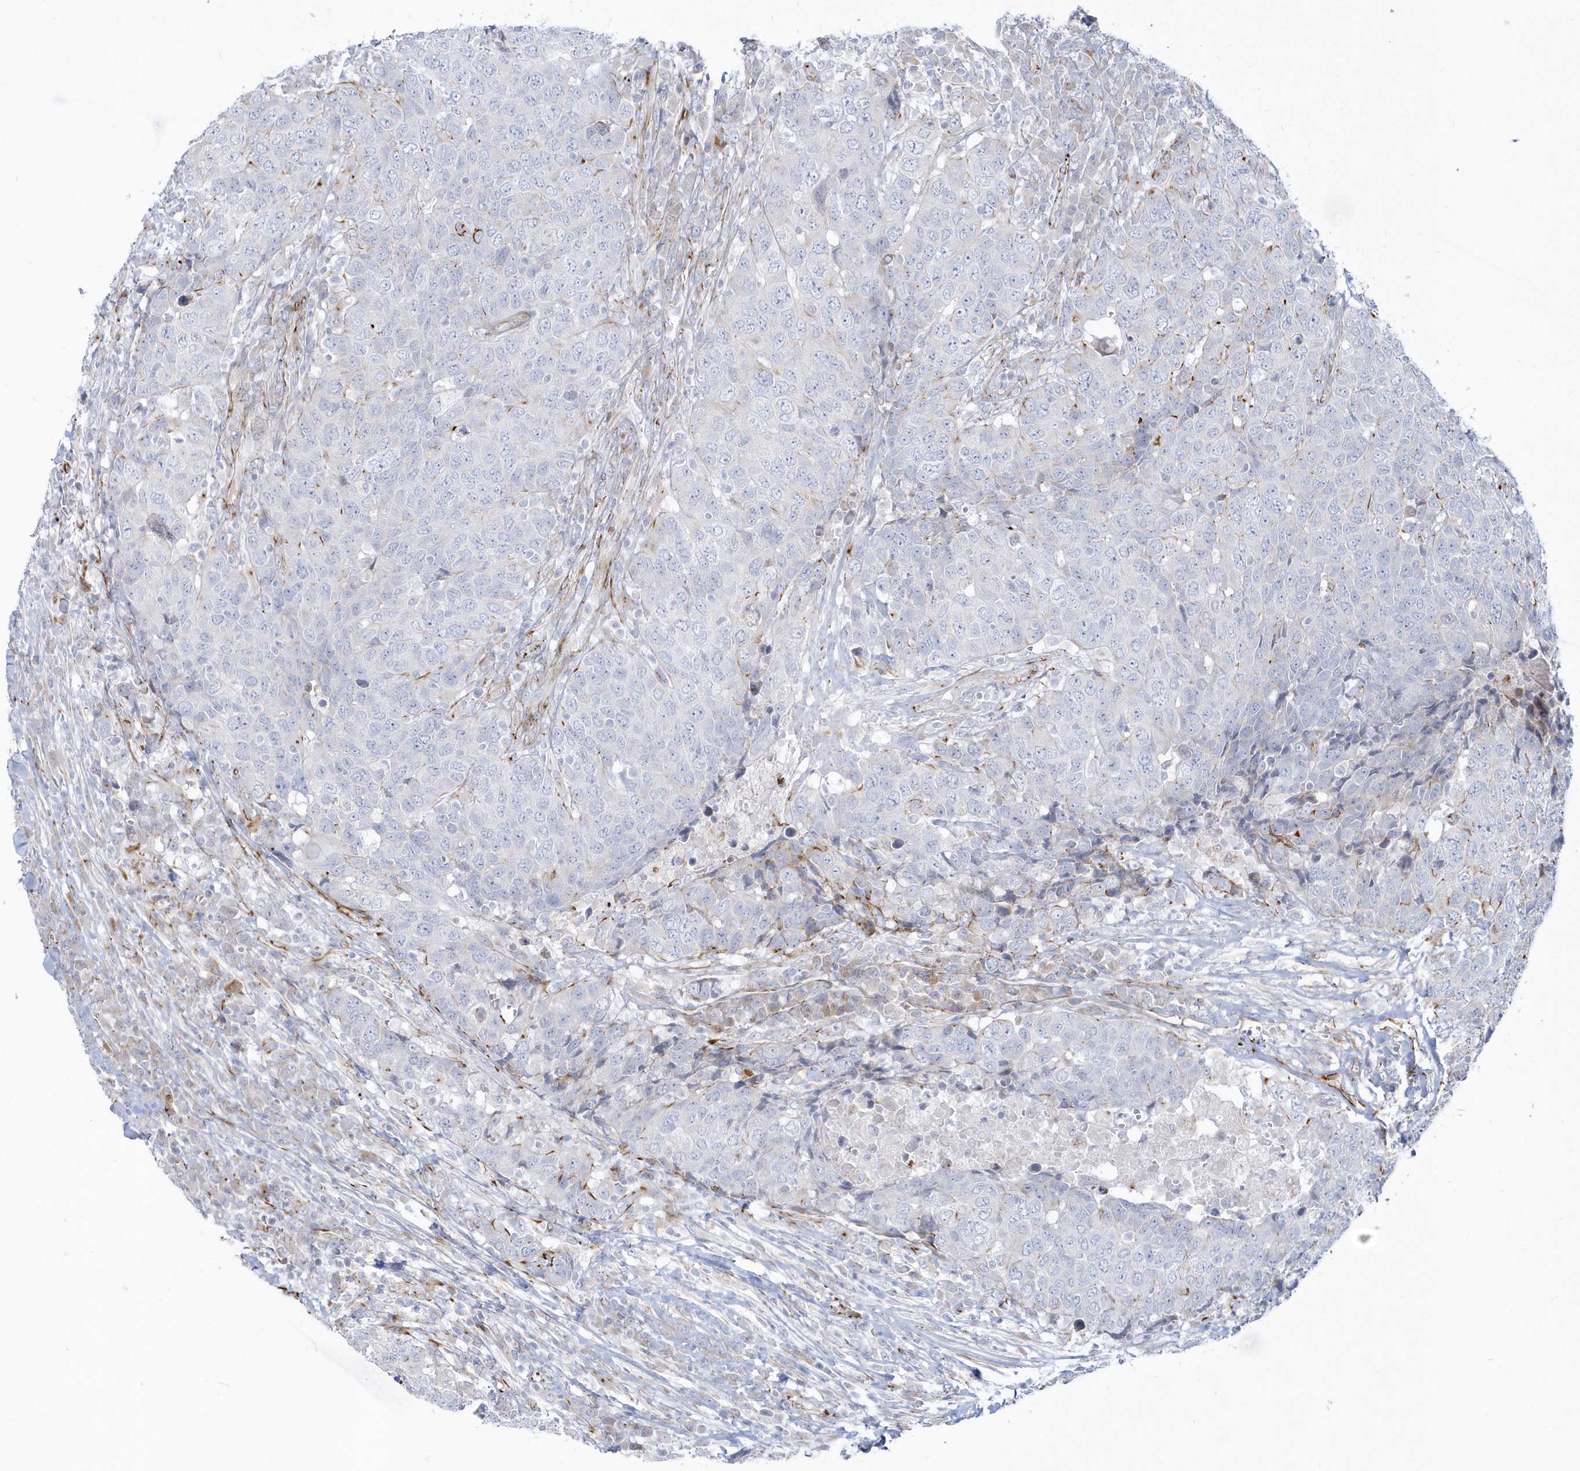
{"staining": {"intensity": "negative", "quantity": "none", "location": "none"}, "tissue": "head and neck cancer", "cell_type": "Tumor cells", "image_type": "cancer", "snomed": [{"axis": "morphology", "description": "Squamous cell carcinoma, NOS"}, {"axis": "topography", "description": "Head-Neck"}], "caption": "IHC of human head and neck squamous cell carcinoma demonstrates no staining in tumor cells.", "gene": "PPIL6", "patient": {"sex": "male", "age": 66}}